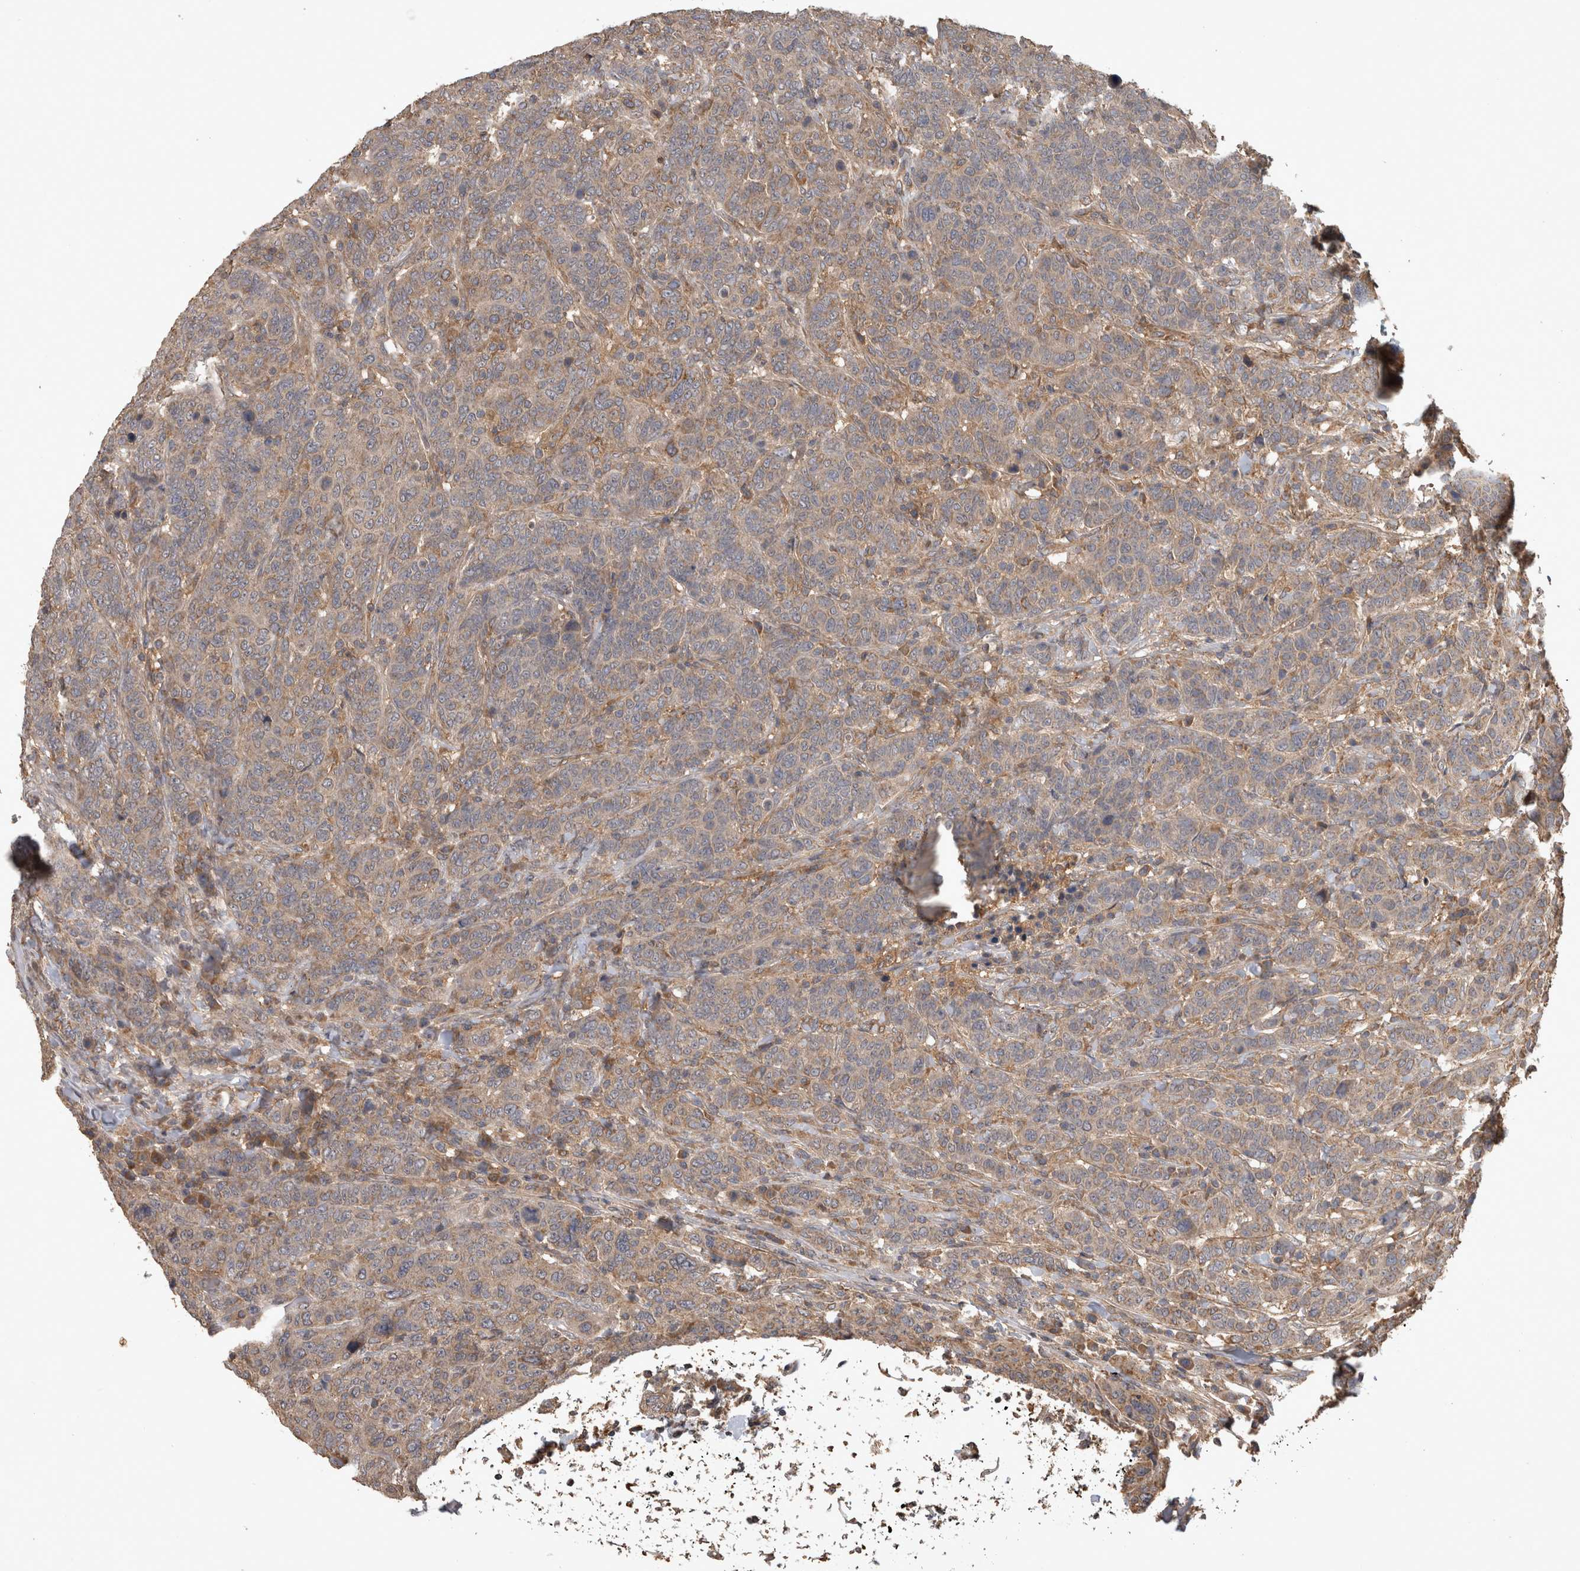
{"staining": {"intensity": "weak", "quantity": ">75%", "location": "cytoplasmic/membranous"}, "tissue": "breast cancer", "cell_type": "Tumor cells", "image_type": "cancer", "snomed": [{"axis": "morphology", "description": "Duct carcinoma"}, {"axis": "topography", "description": "Breast"}], "caption": "IHC histopathology image of human breast invasive ductal carcinoma stained for a protein (brown), which exhibits low levels of weak cytoplasmic/membranous positivity in about >75% of tumor cells.", "gene": "TRMT61B", "patient": {"sex": "female", "age": 37}}